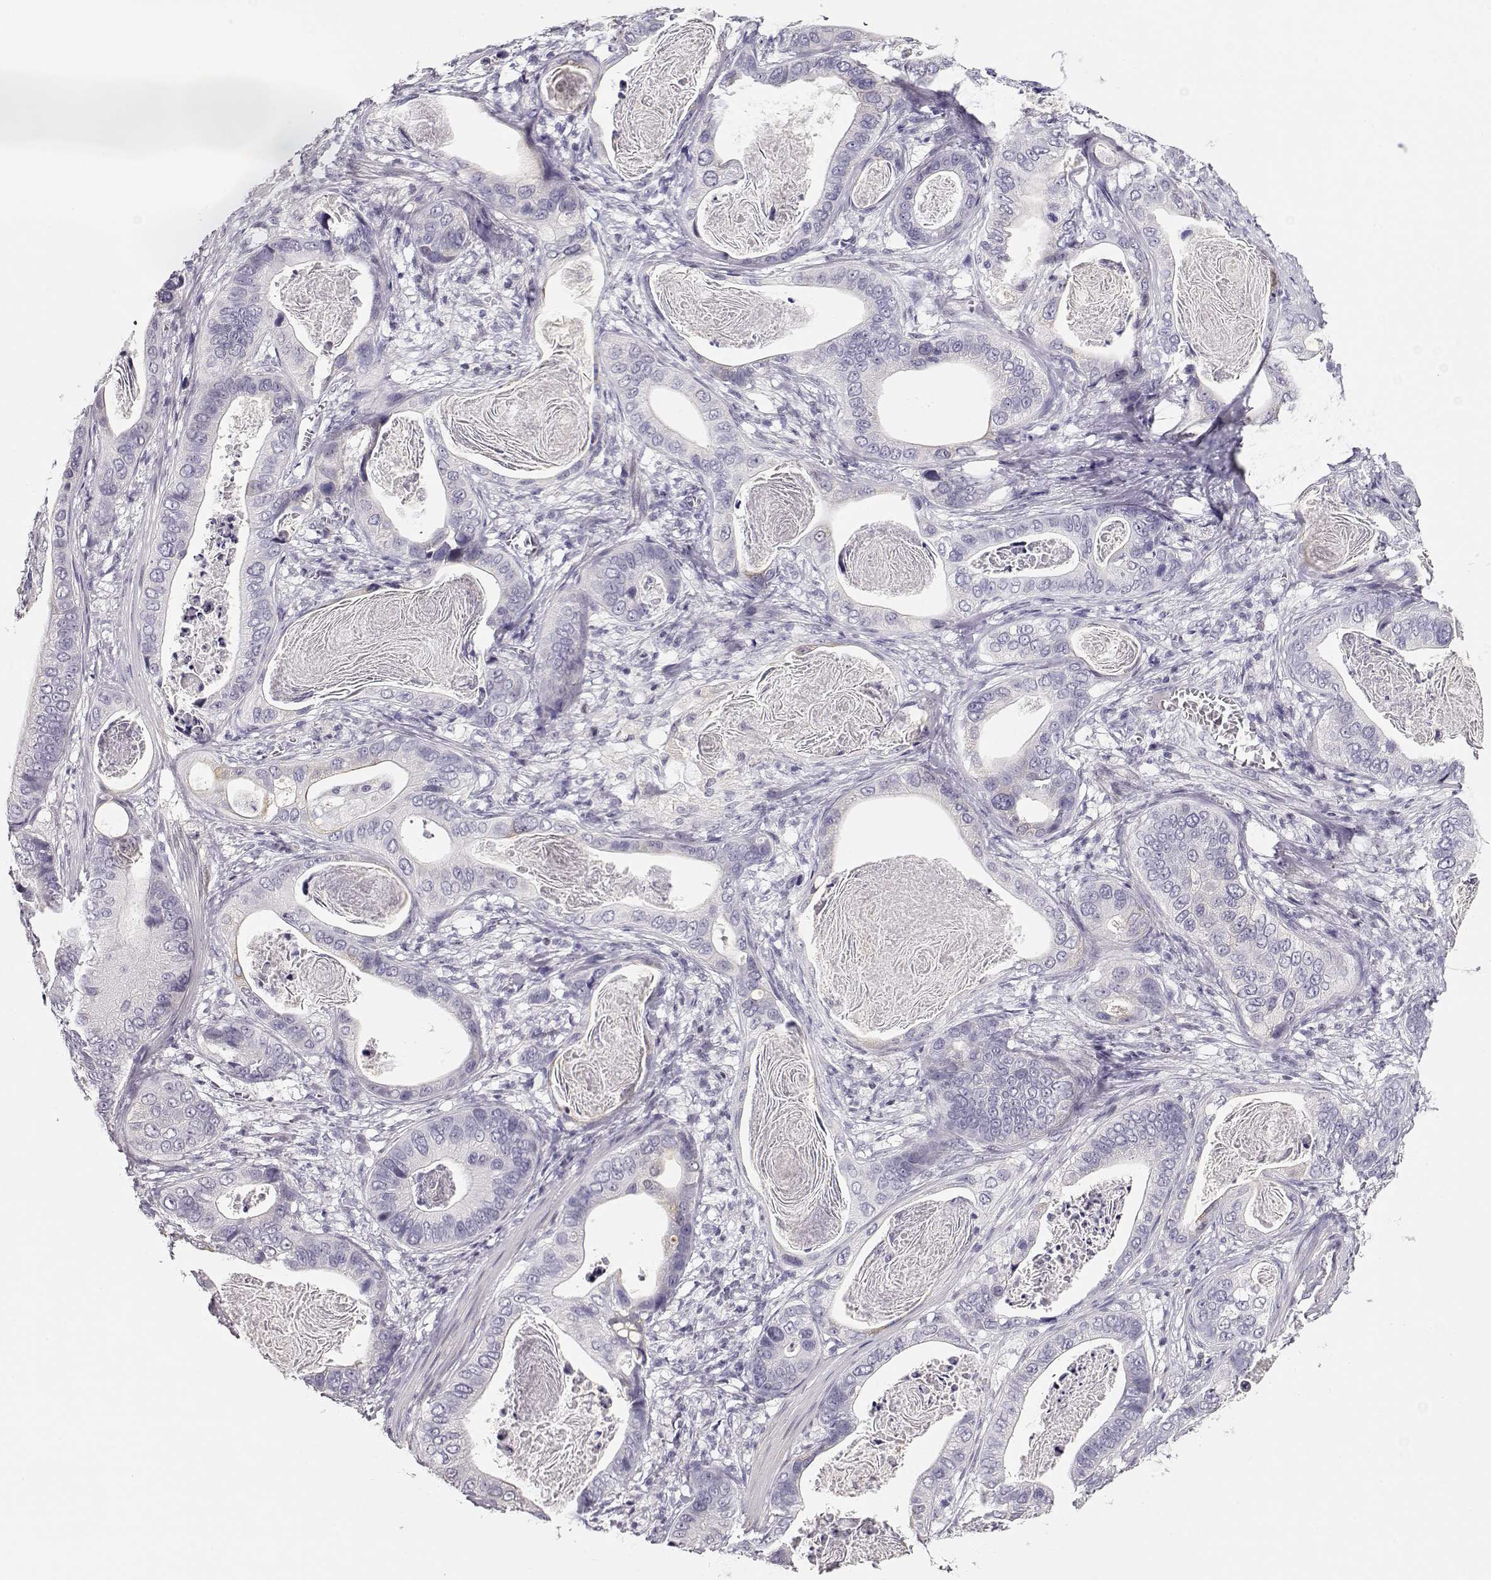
{"staining": {"intensity": "negative", "quantity": "none", "location": "none"}, "tissue": "stomach cancer", "cell_type": "Tumor cells", "image_type": "cancer", "snomed": [{"axis": "morphology", "description": "Adenocarcinoma, NOS"}, {"axis": "topography", "description": "Stomach"}], "caption": "This is an IHC image of human stomach adenocarcinoma. There is no expression in tumor cells.", "gene": "CRX", "patient": {"sex": "male", "age": 84}}